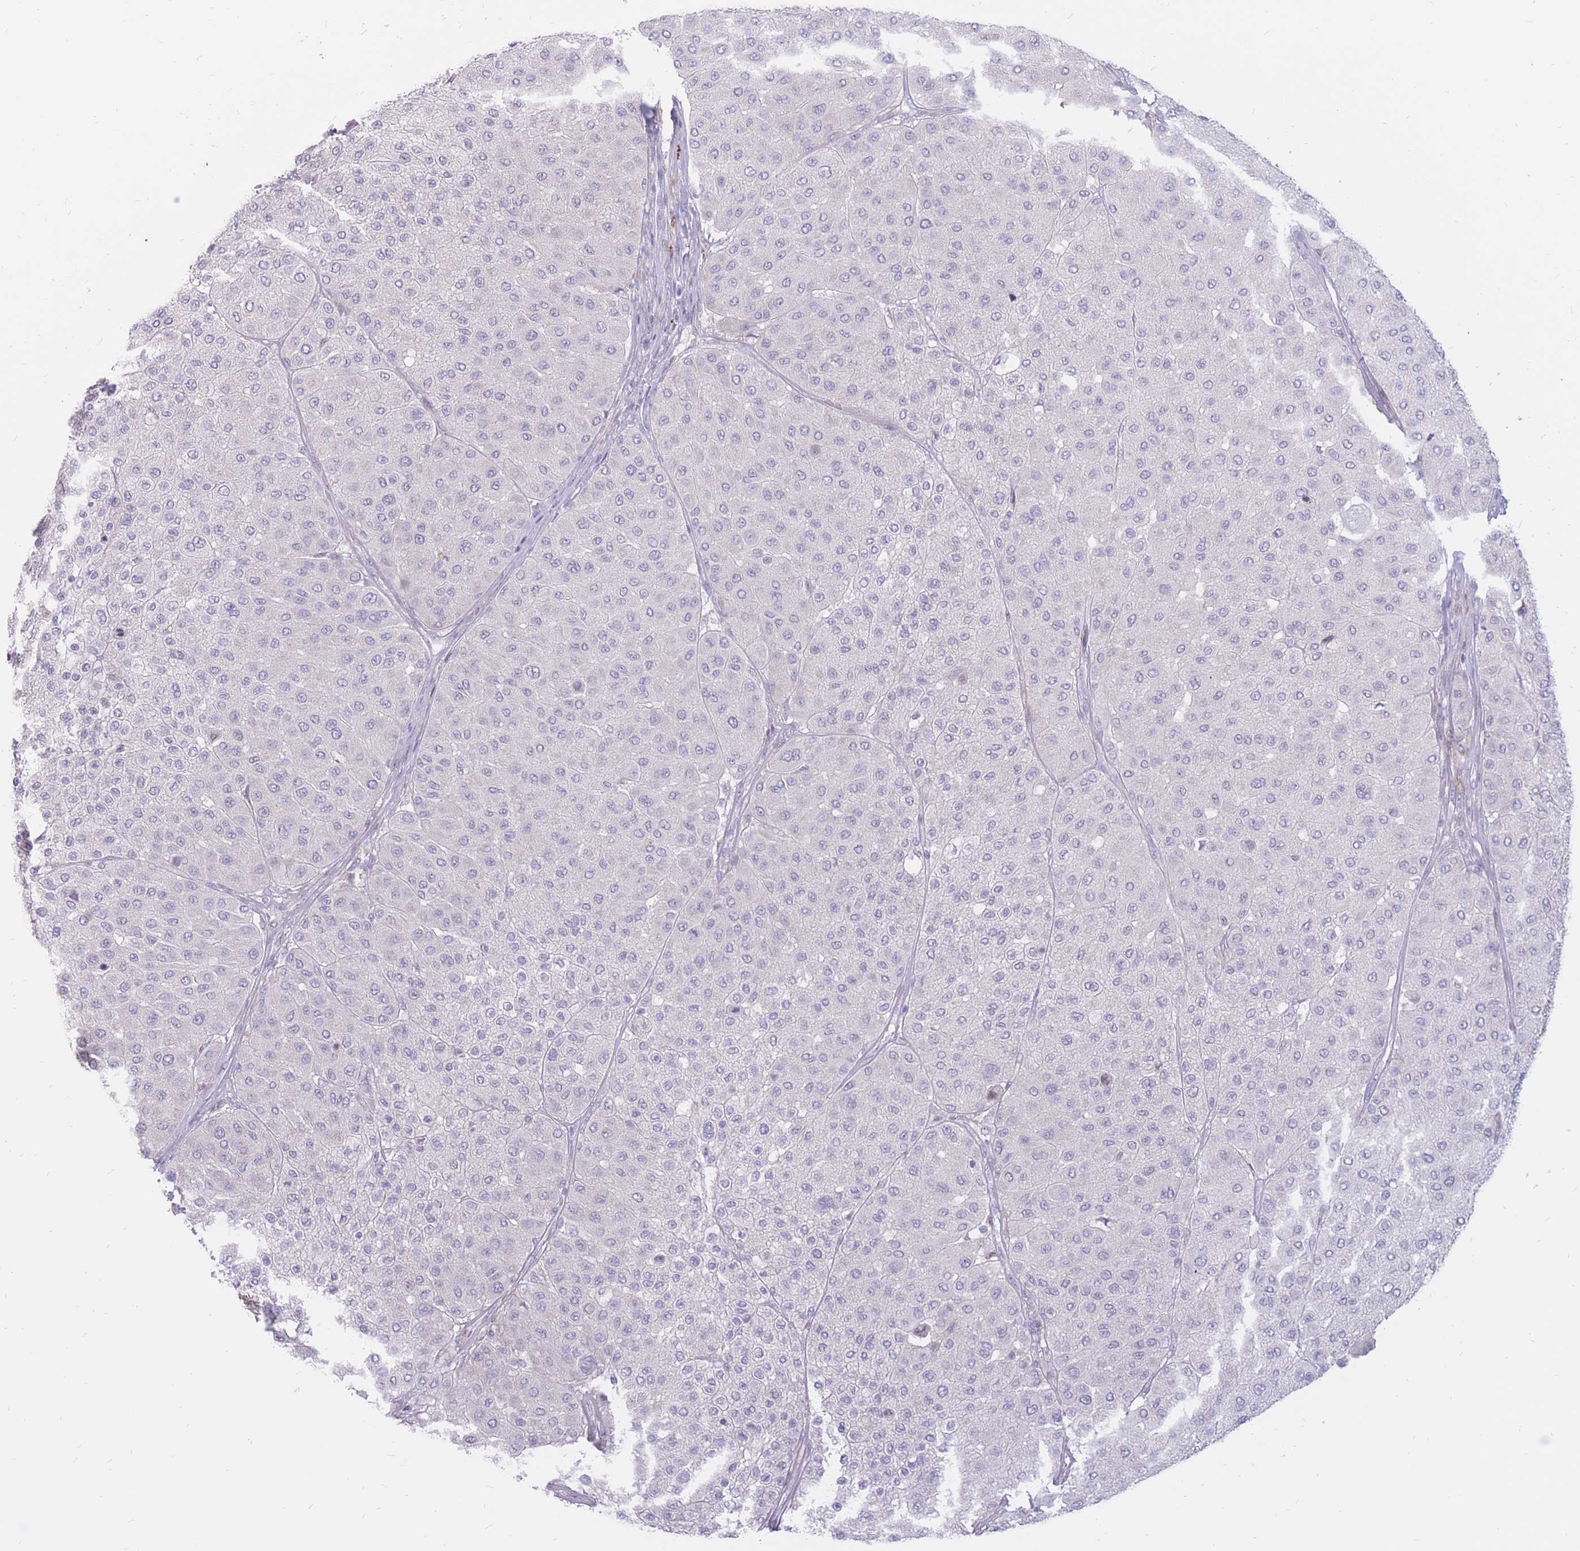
{"staining": {"intensity": "negative", "quantity": "none", "location": "none"}, "tissue": "melanoma", "cell_type": "Tumor cells", "image_type": "cancer", "snomed": [{"axis": "morphology", "description": "Malignant melanoma, Metastatic site"}, {"axis": "topography", "description": "Smooth muscle"}], "caption": "A high-resolution micrograph shows immunohistochemistry staining of malignant melanoma (metastatic site), which demonstrates no significant positivity in tumor cells.", "gene": "PTGDR", "patient": {"sex": "male", "age": 41}}